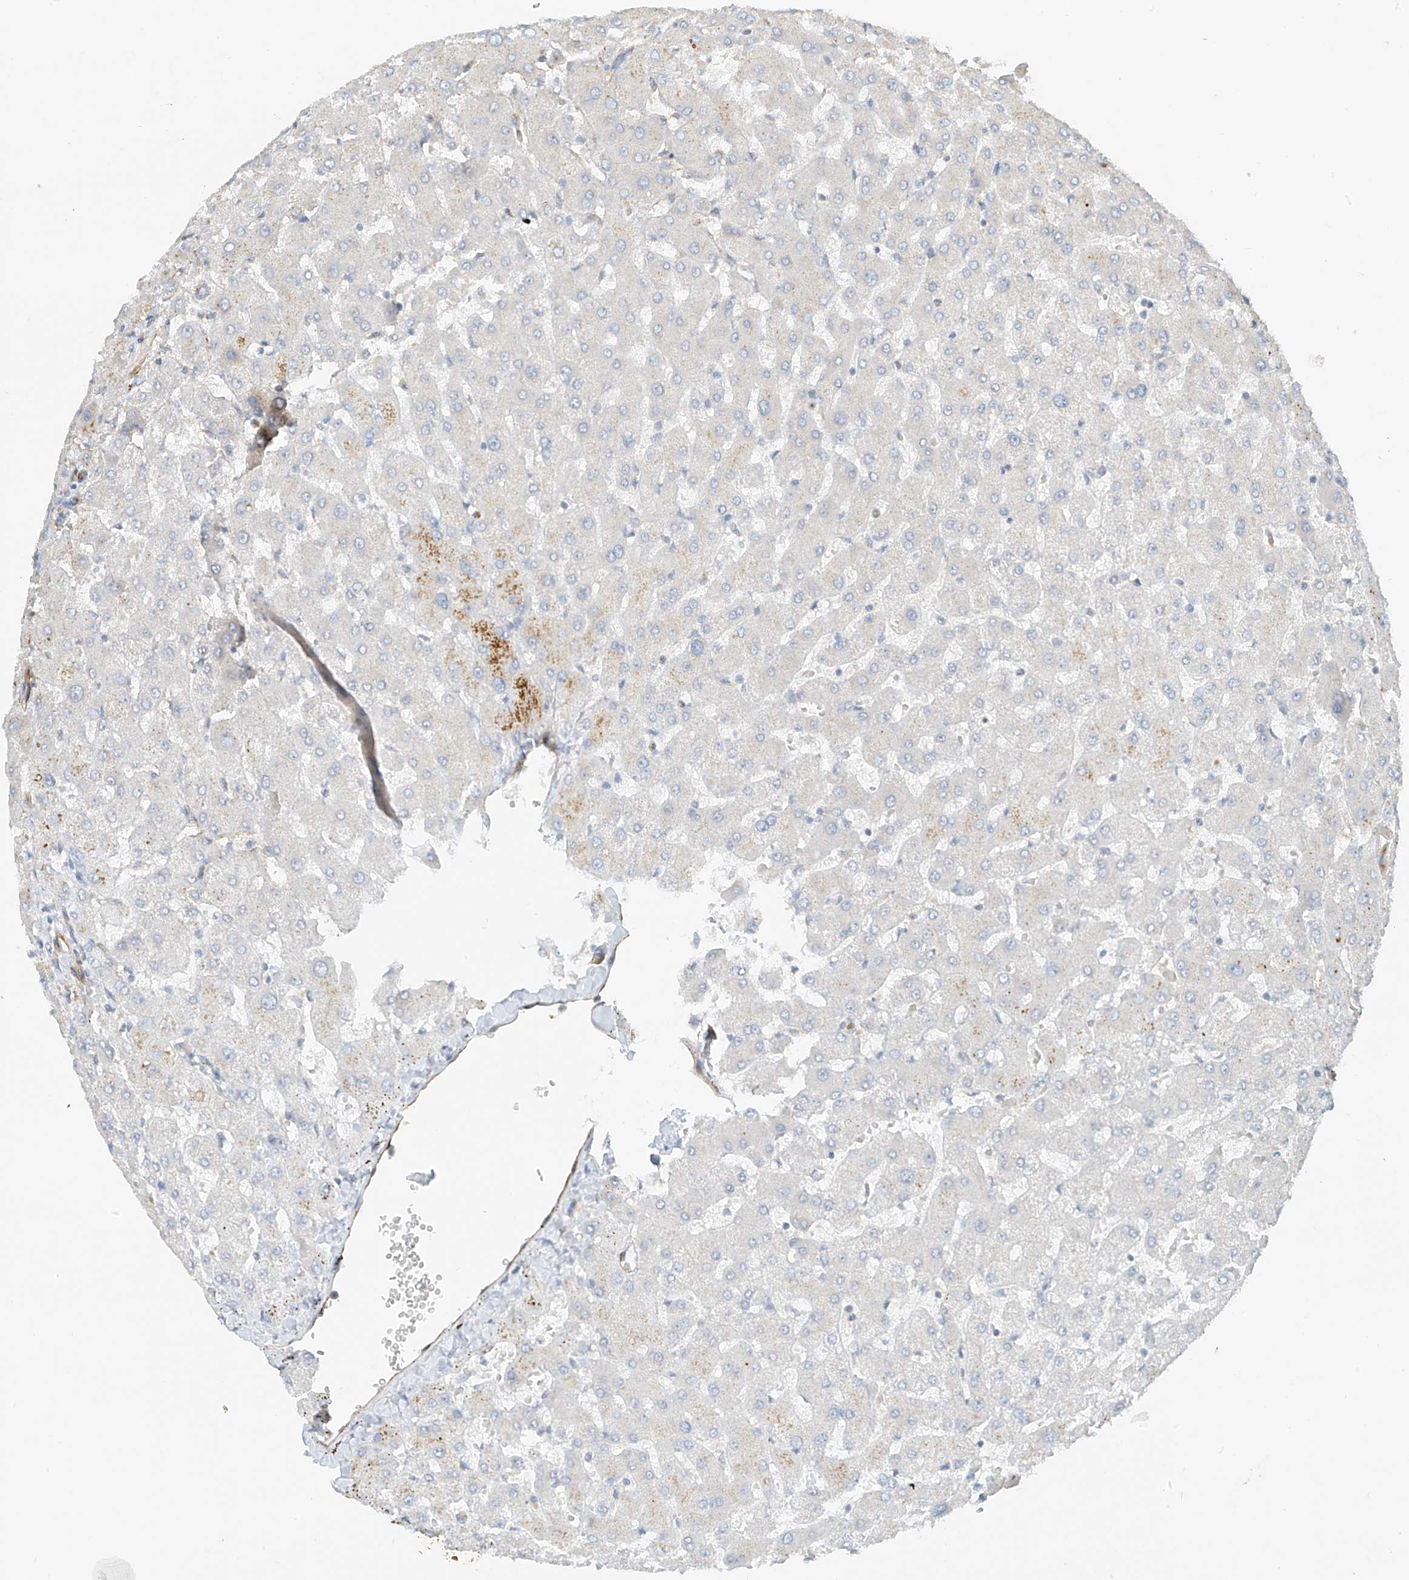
{"staining": {"intensity": "negative", "quantity": "none", "location": "none"}, "tissue": "liver", "cell_type": "Cholangiocytes", "image_type": "normal", "snomed": [{"axis": "morphology", "description": "Normal tissue, NOS"}, {"axis": "topography", "description": "Liver"}], "caption": "This is an immunohistochemistry (IHC) micrograph of unremarkable liver. There is no expression in cholangiocytes.", "gene": "C2orf42", "patient": {"sex": "female", "age": 63}}